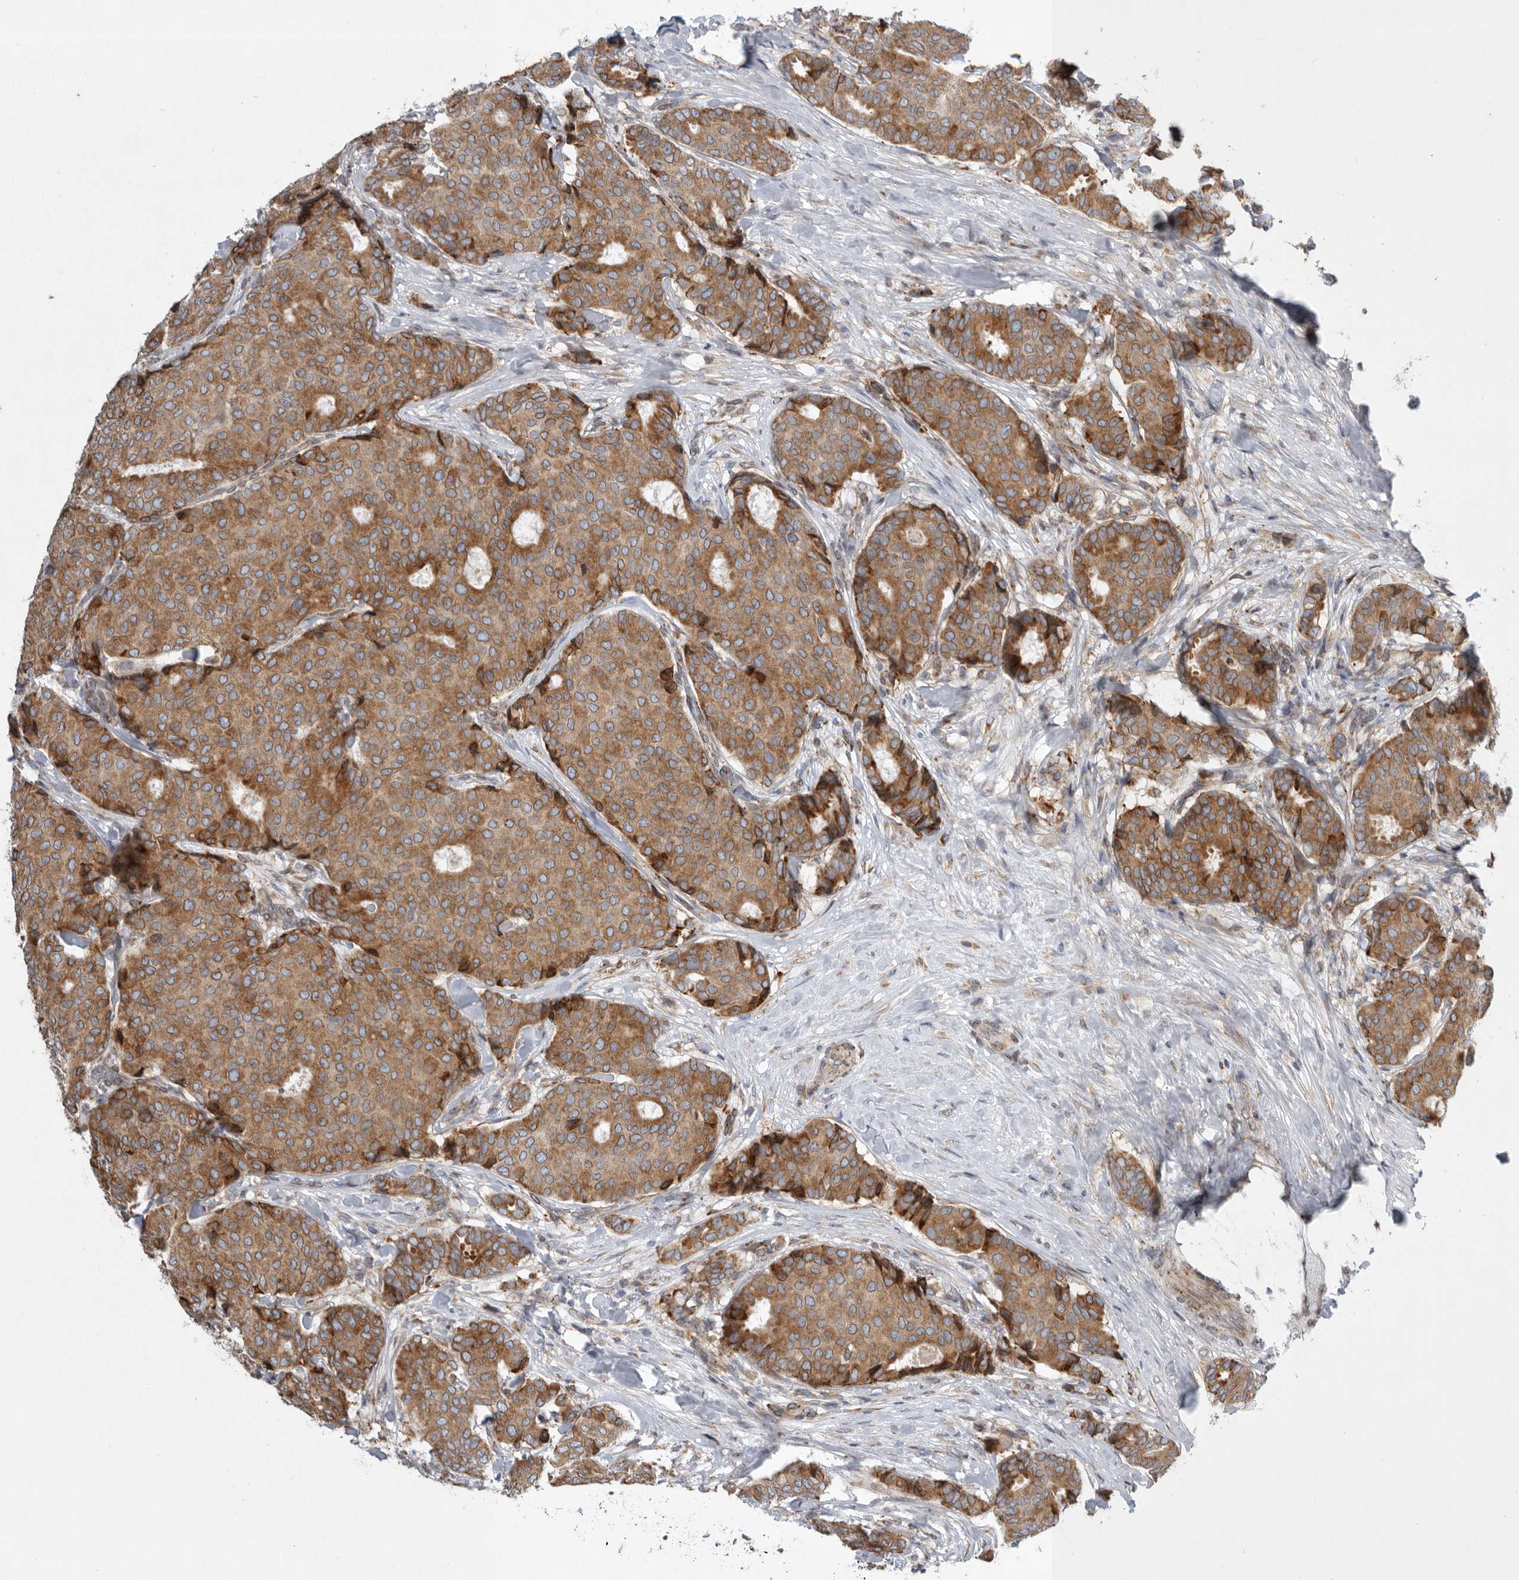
{"staining": {"intensity": "moderate", "quantity": ">75%", "location": "cytoplasmic/membranous"}, "tissue": "breast cancer", "cell_type": "Tumor cells", "image_type": "cancer", "snomed": [{"axis": "morphology", "description": "Duct carcinoma"}, {"axis": "topography", "description": "Breast"}], "caption": "Protein staining of intraductal carcinoma (breast) tissue exhibits moderate cytoplasmic/membranous expression in approximately >75% of tumor cells.", "gene": "GANAB", "patient": {"sex": "female", "age": 75}}